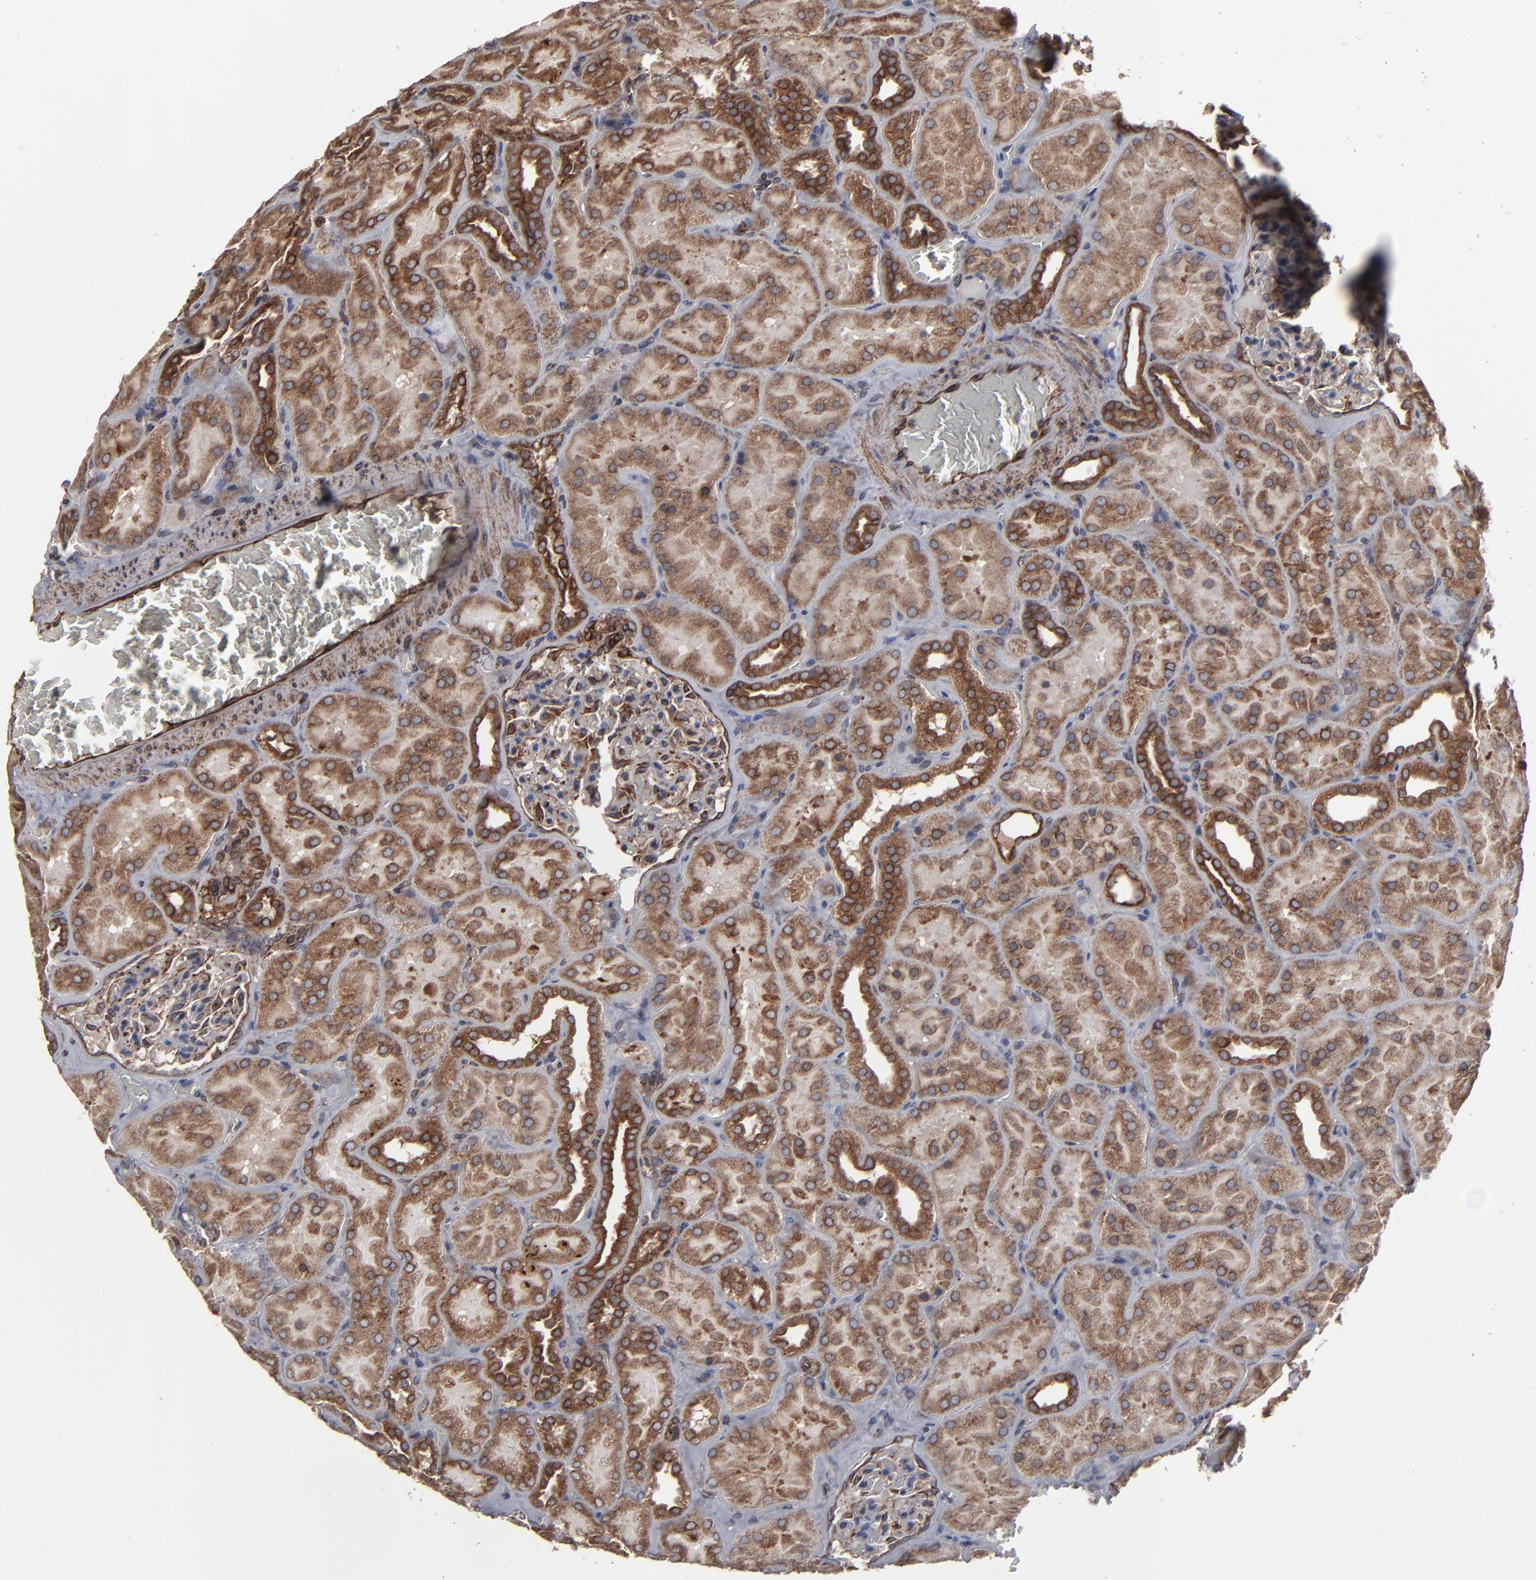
{"staining": {"intensity": "moderate", "quantity": "25%-75%", "location": "cytoplasmic/membranous"}, "tissue": "kidney", "cell_type": "Cells in glomeruli", "image_type": "normal", "snomed": [{"axis": "morphology", "description": "Normal tissue, NOS"}, {"axis": "topography", "description": "Kidney"}], "caption": "Immunohistochemistry (IHC) (DAB) staining of normal human kidney exhibits moderate cytoplasmic/membranous protein positivity in about 25%-75% of cells in glomeruli.", "gene": "CNIH1", "patient": {"sex": "male", "age": 28}}